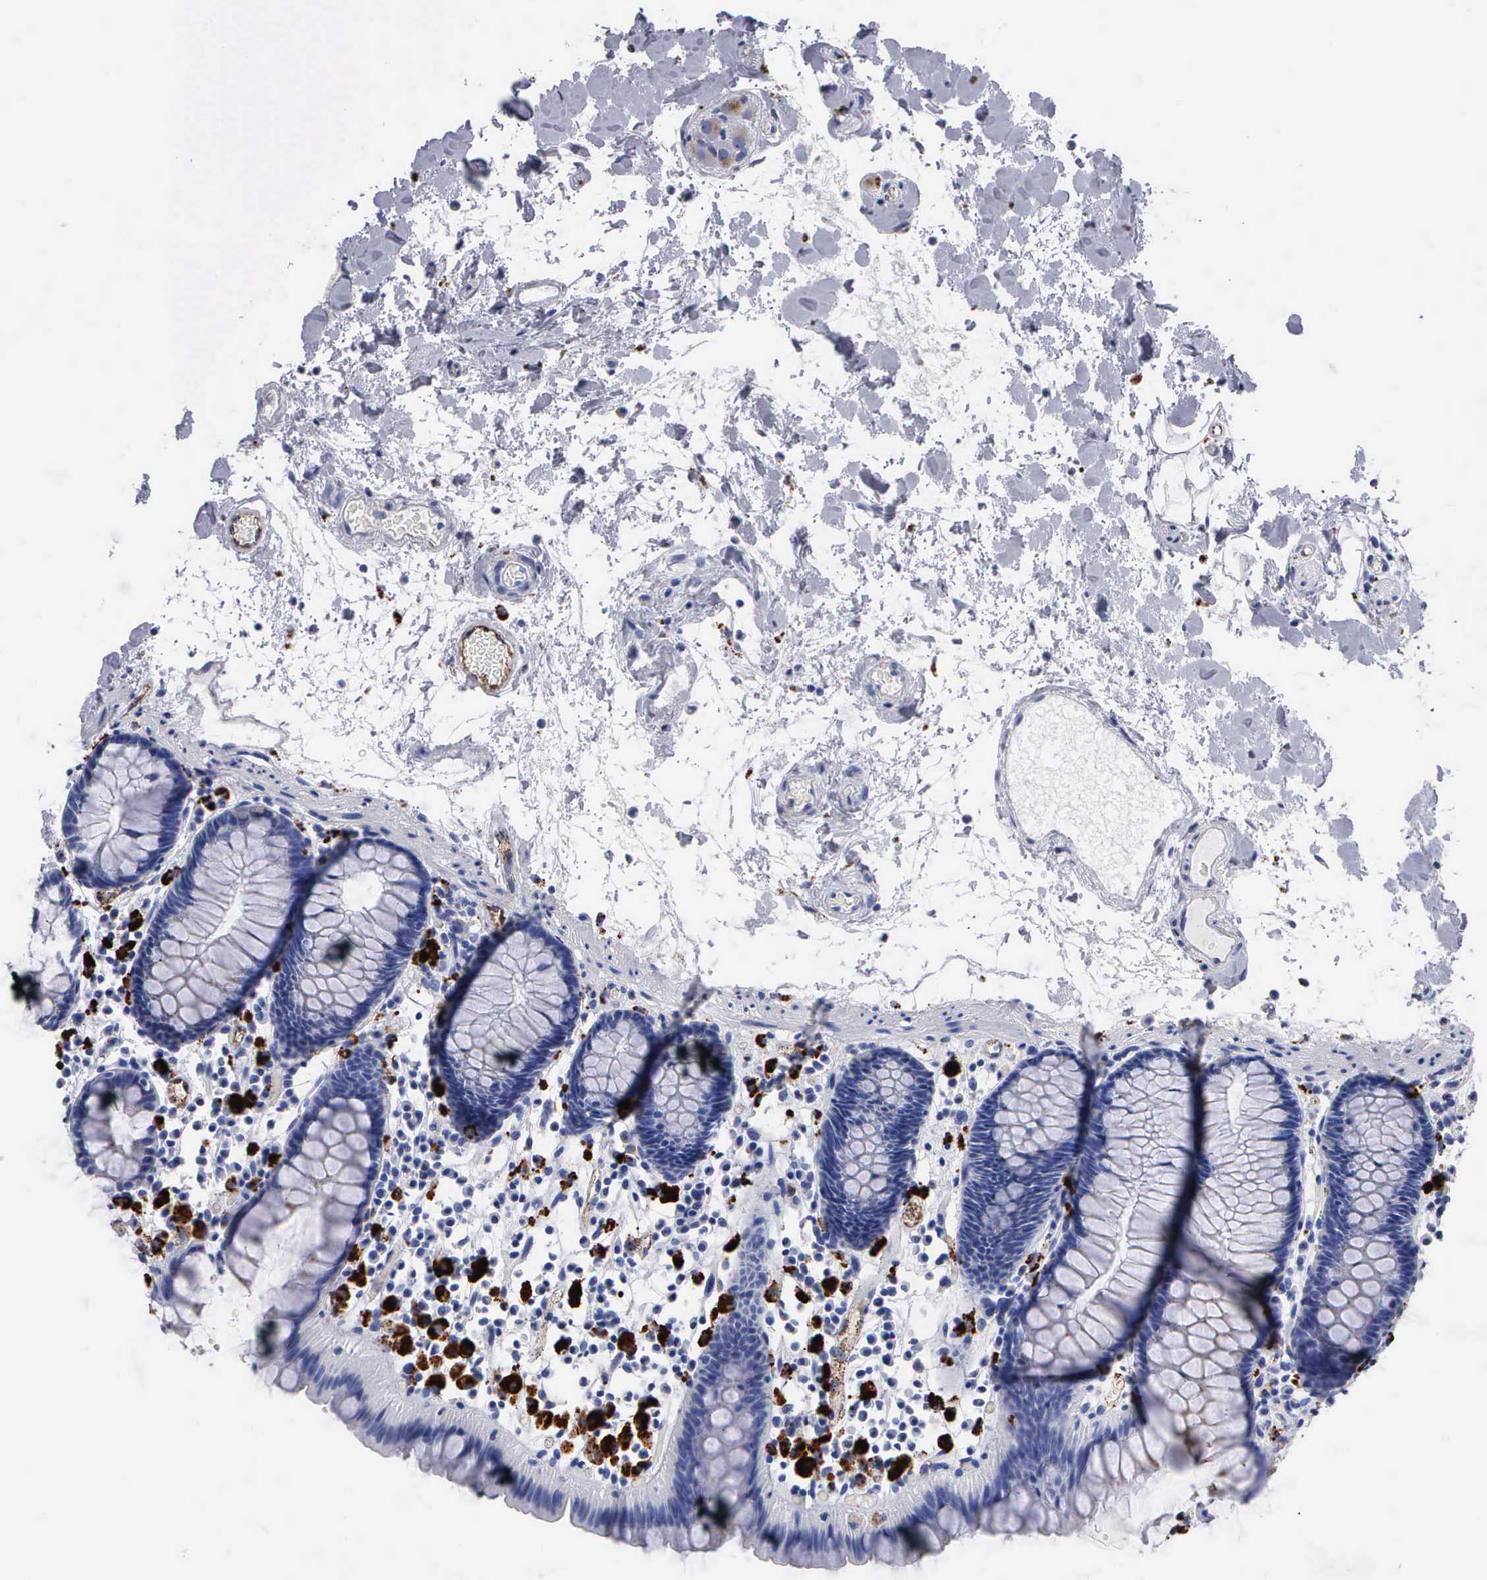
{"staining": {"intensity": "negative", "quantity": "none", "location": "none"}, "tissue": "colon", "cell_type": "Endothelial cells", "image_type": "normal", "snomed": [{"axis": "morphology", "description": "Normal tissue, NOS"}, {"axis": "topography", "description": "Colon"}], "caption": "The image displays no staining of endothelial cells in normal colon.", "gene": "CTSL", "patient": {"sex": "female", "age": 78}}